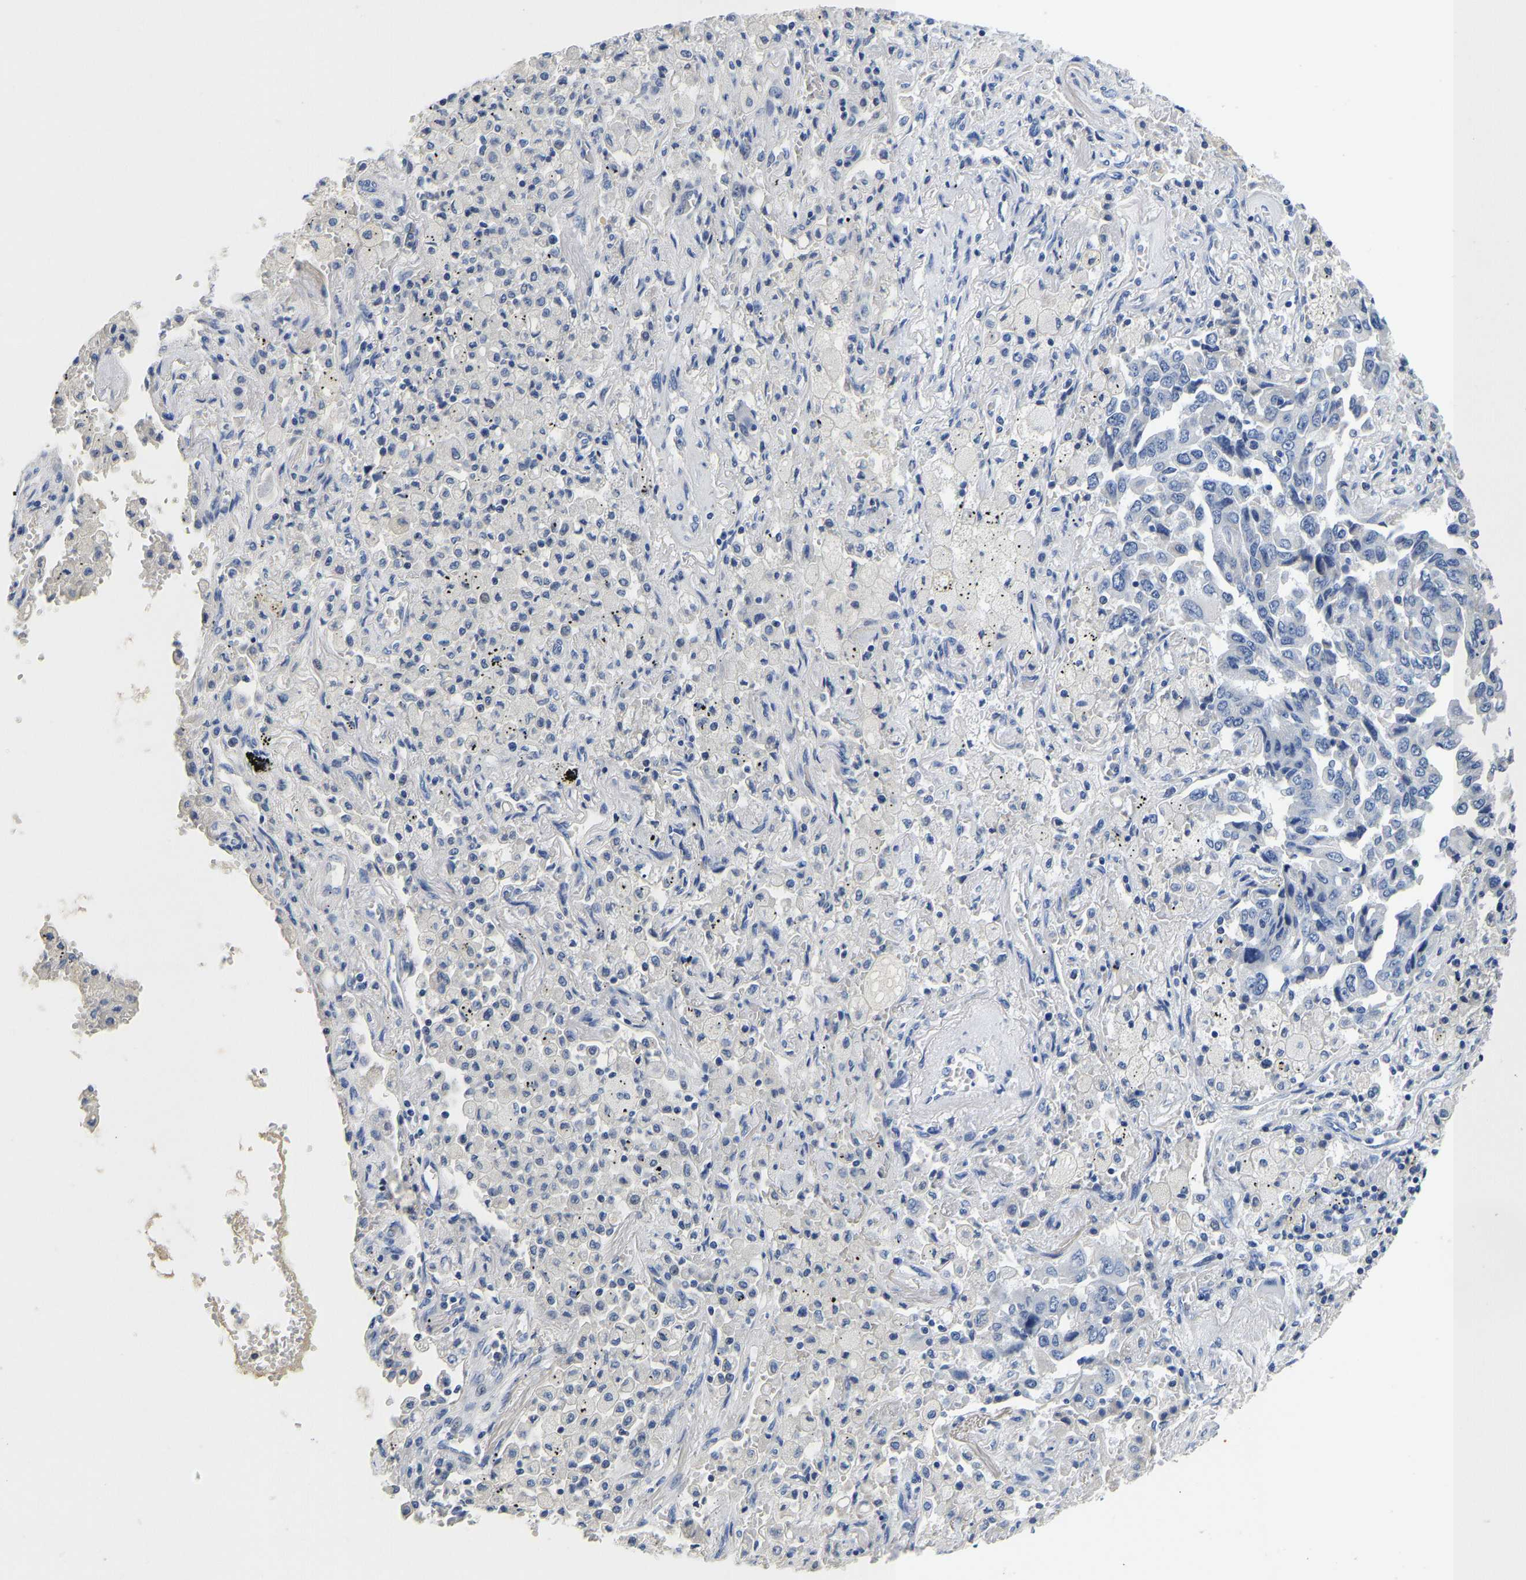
{"staining": {"intensity": "negative", "quantity": "none", "location": "none"}, "tissue": "lung cancer", "cell_type": "Tumor cells", "image_type": "cancer", "snomed": [{"axis": "morphology", "description": "Adenocarcinoma, NOS"}, {"axis": "topography", "description": "Lung"}], "caption": "Adenocarcinoma (lung) stained for a protein using immunohistochemistry displays no staining tumor cells.", "gene": "PCK2", "patient": {"sex": "female", "age": 65}}